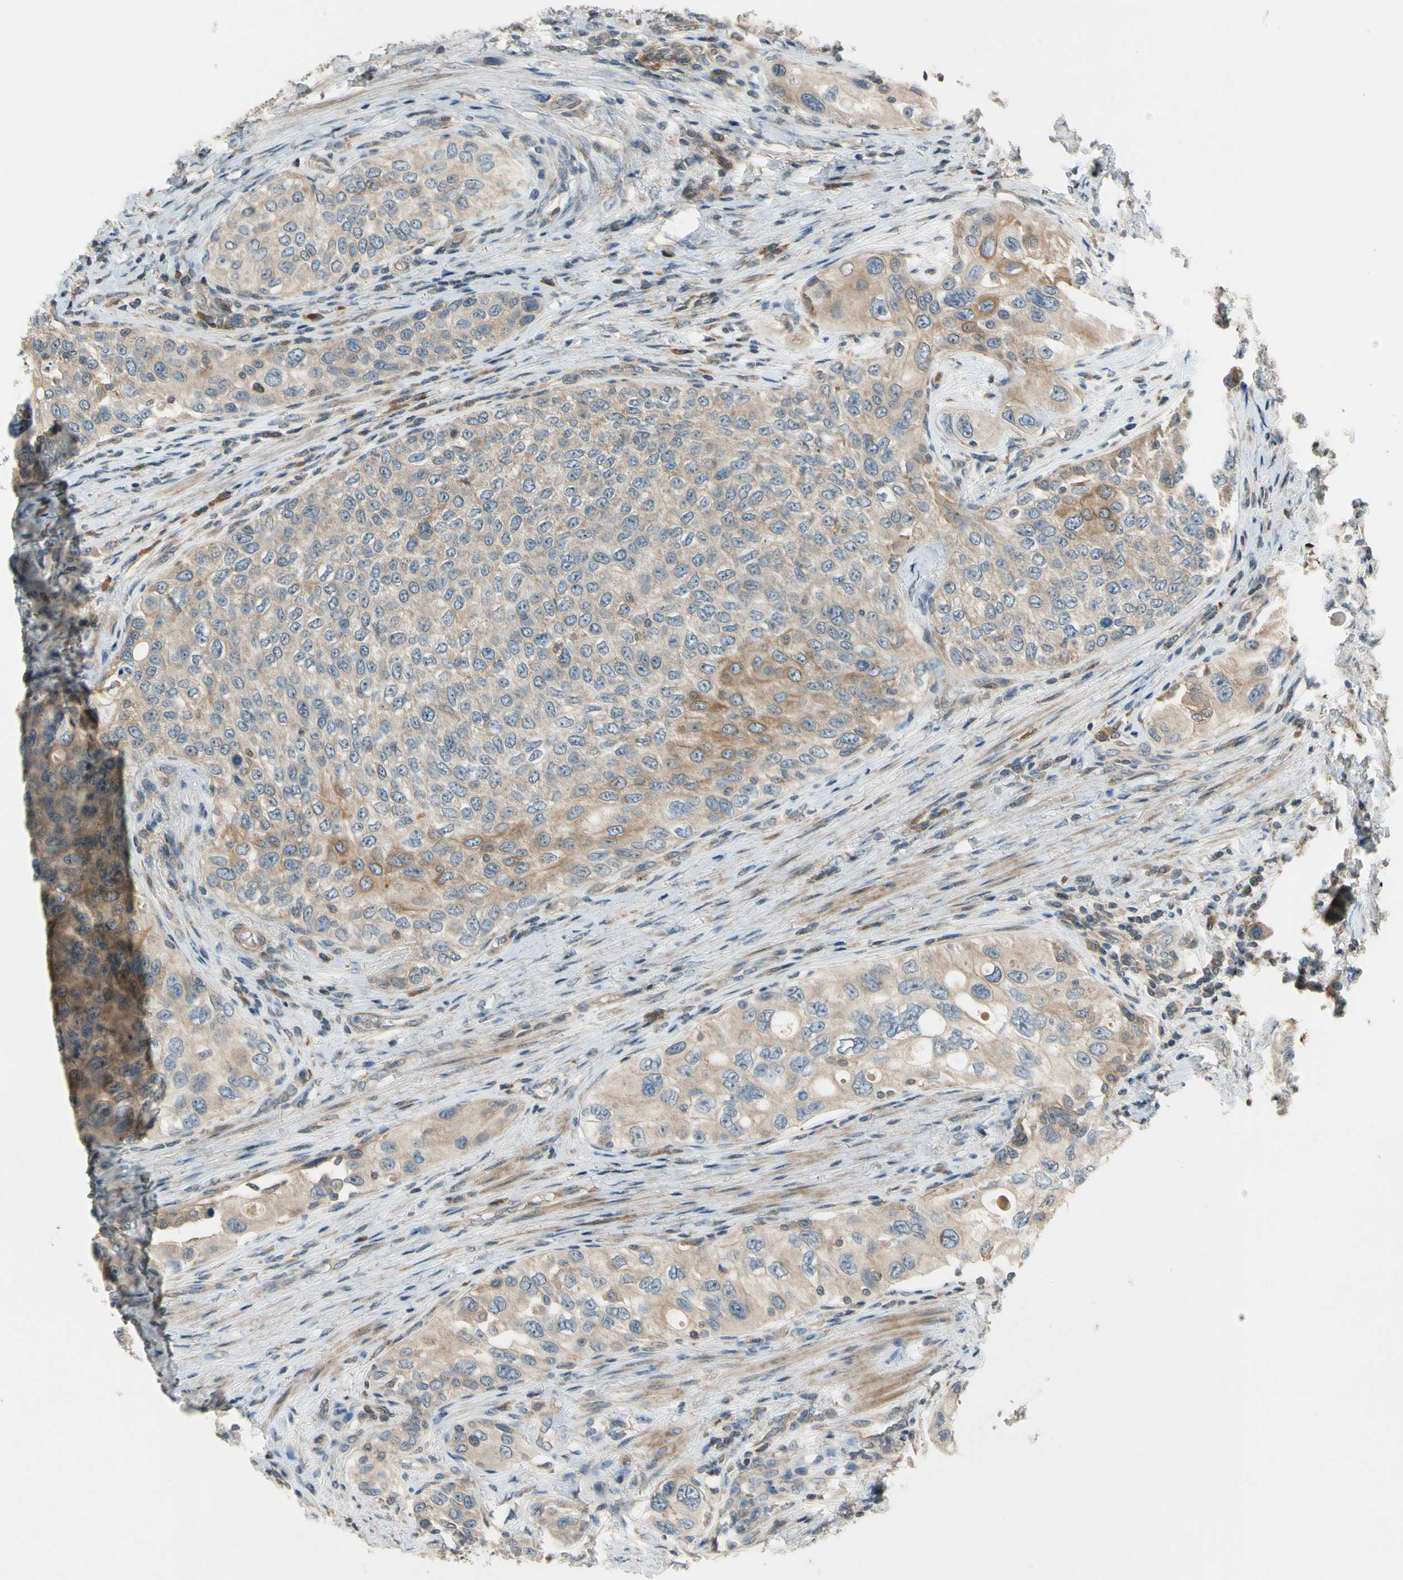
{"staining": {"intensity": "moderate", "quantity": "<25%", "location": "cytoplasmic/membranous"}, "tissue": "urothelial cancer", "cell_type": "Tumor cells", "image_type": "cancer", "snomed": [{"axis": "morphology", "description": "Urothelial carcinoma, High grade"}, {"axis": "topography", "description": "Urinary bladder"}], "caption": "A brown stain highlights moderate cytoplasmic/membranous positivity of a protein in urothelial carcinoma (high-grade) tumor cells. Using DAB (3,3'-diaminobenzidine) (brown) and hematoxylin (blue) stains, captured at high magnification using brightfield microscopy.", "gene": "MST1R", "patient": {"sex": "female", "age": 56}}